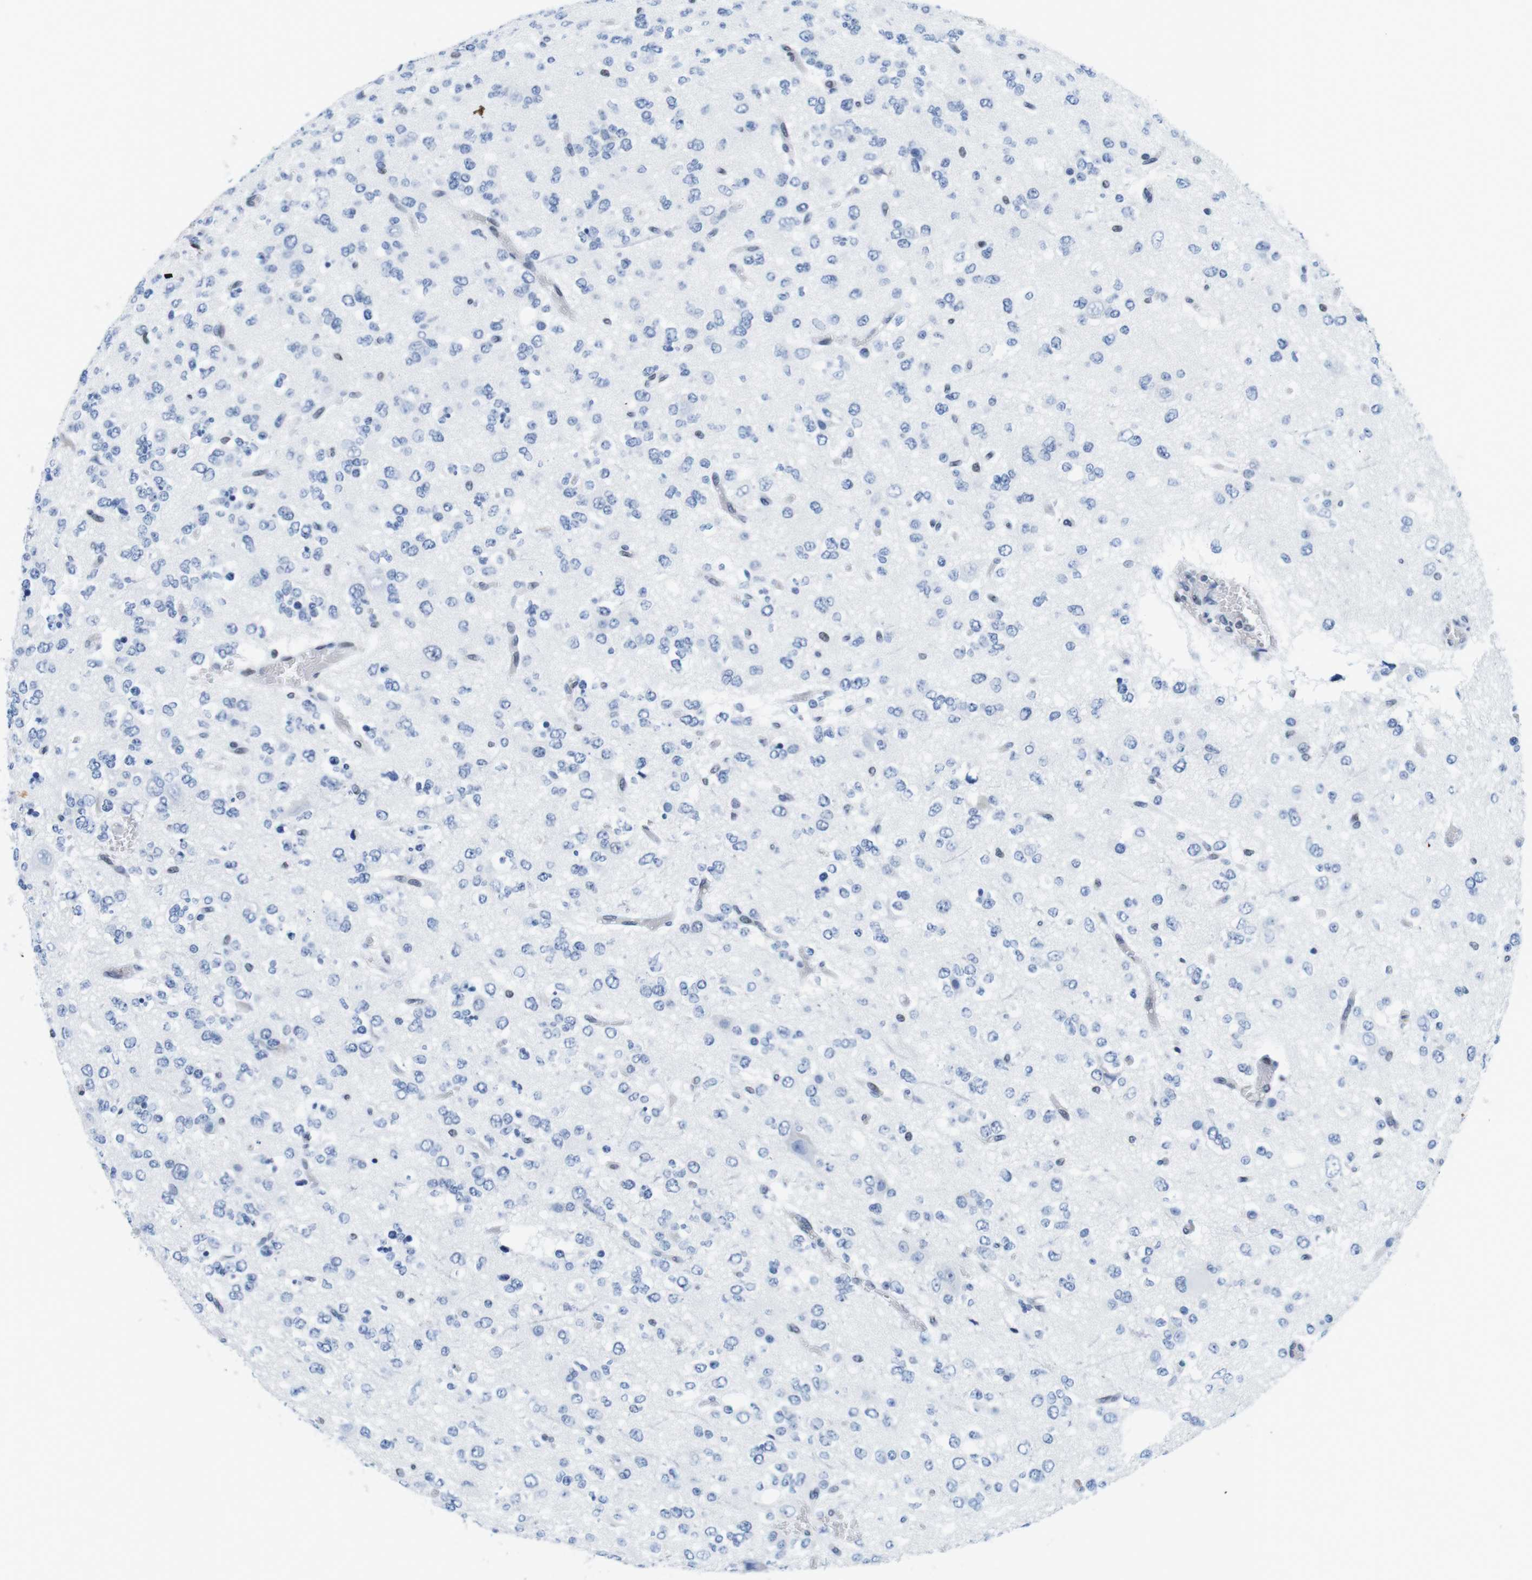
{"staining": {"intensity": "negative", "quantity": "none", "location": "none"}, "tissue": "glioma", "cell_type": "Tumor cells", "image_type": "cancer", "snomed": [{"axis": "morphology", "description": "Glioma, malignant, Low grade"}, {"axis": "topography", "description": "Brain"}], "caption": "Immunohistochemistry micrograph of neoplastic tissue: low-grade glioma (malignant) stained with DAB (3,3'-diaminobenzidine) shows no significant protein staining in tumor cells. The staining was performed using DAB to visualize the protein expression in brown, while the nuclei were stained in blue with hematoxylin (Magnification: 20x).", "gene": "IFI16", "patient": {"sex": "male", "age": 38}}